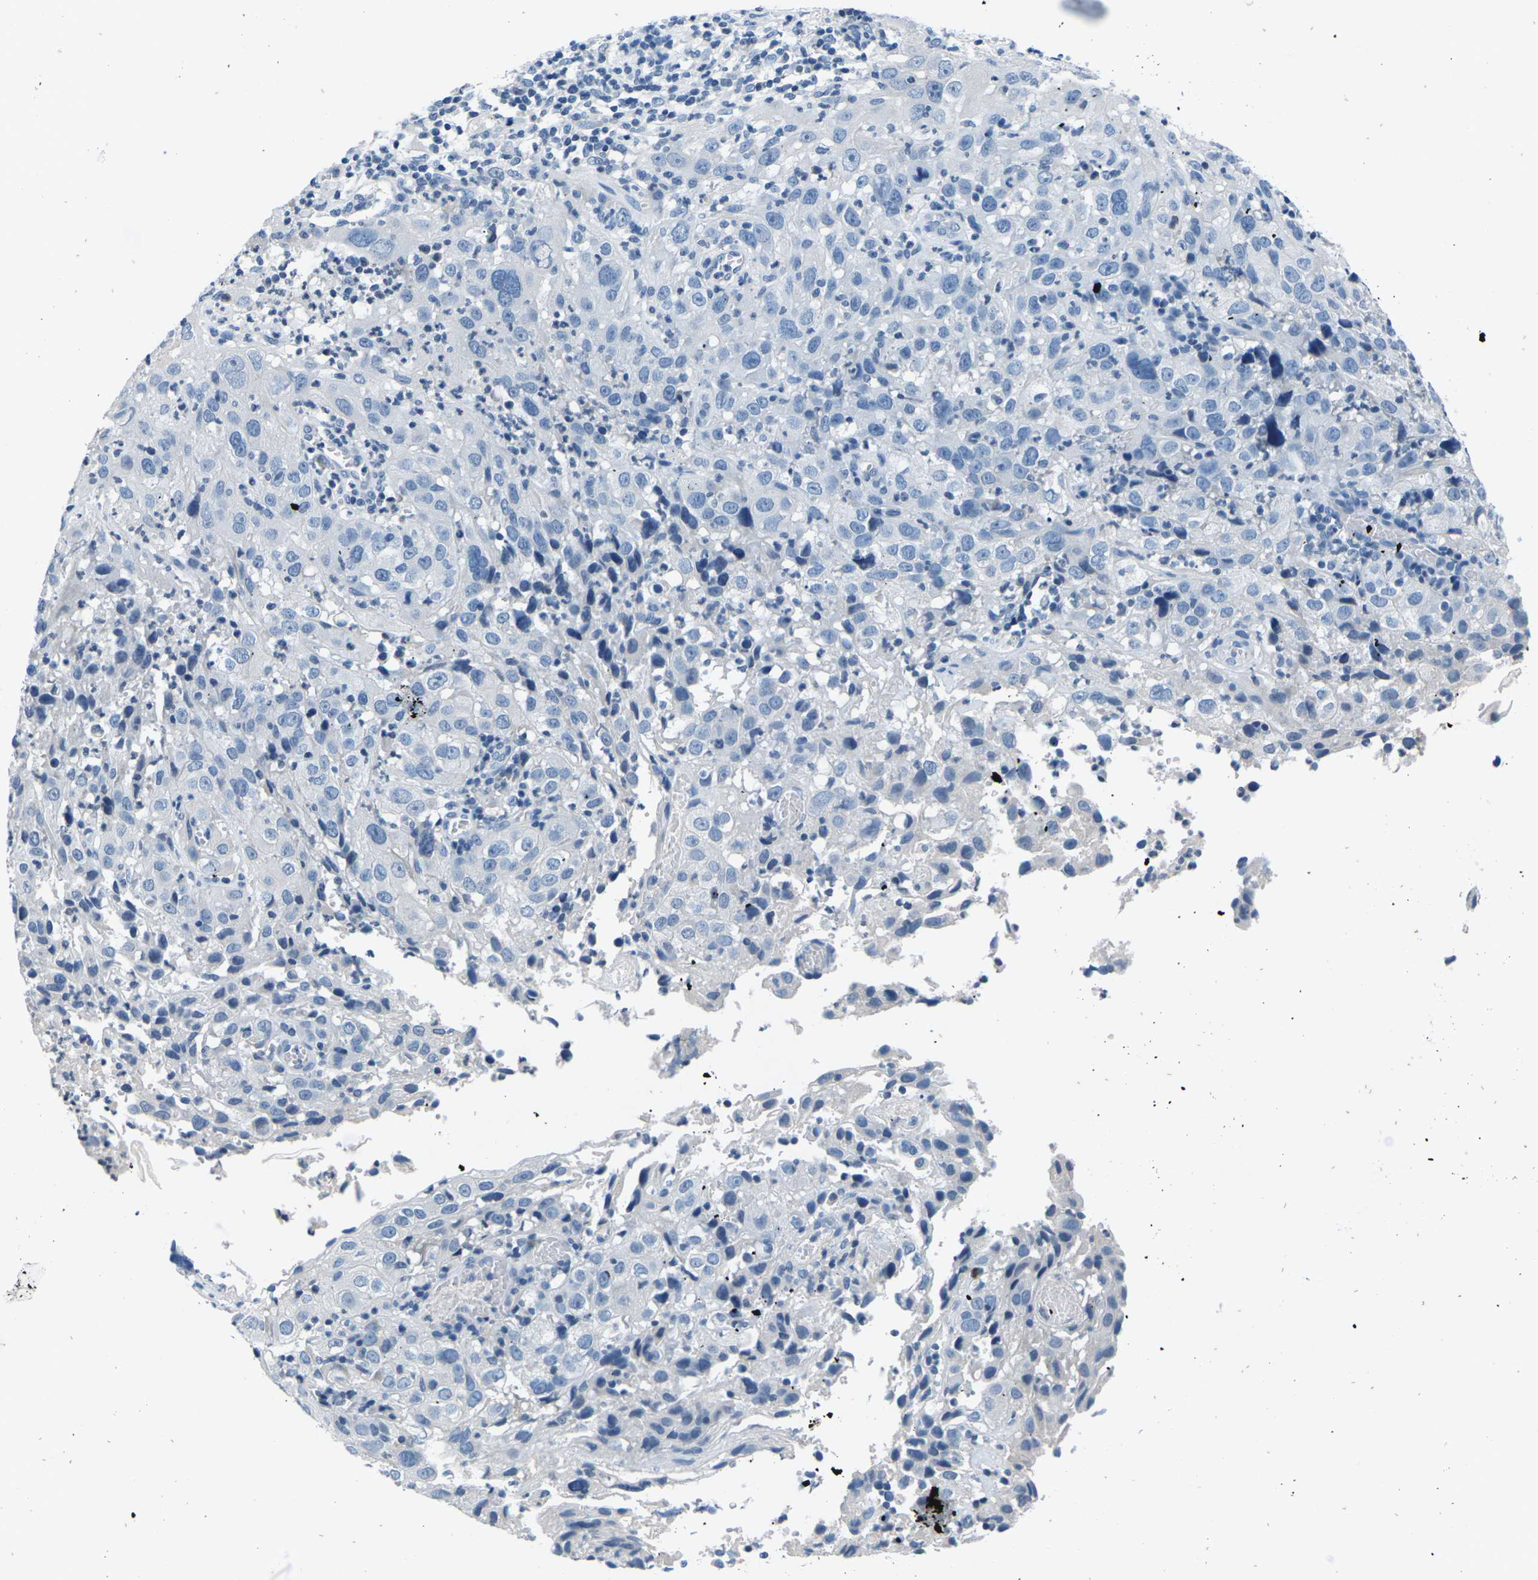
{"staining": {"intensity": "negative", "quantity": "none", "location": "none"}, "tissue": "cervical cancer", "cell_type": "Tumor cells", "image_type": "cancer", "snomed": [{"axis": "morphology", "description": "Squamous cell carcinoma, NOS"}, {"axis": "topography", "description": "Cervix"}], "caption": "IHC of cervical cancer (squamous cell carcinoma) reveals no staining in tumor cells.", "gene": "UMOD", "patient": {"sex": "female", "age": 32}}